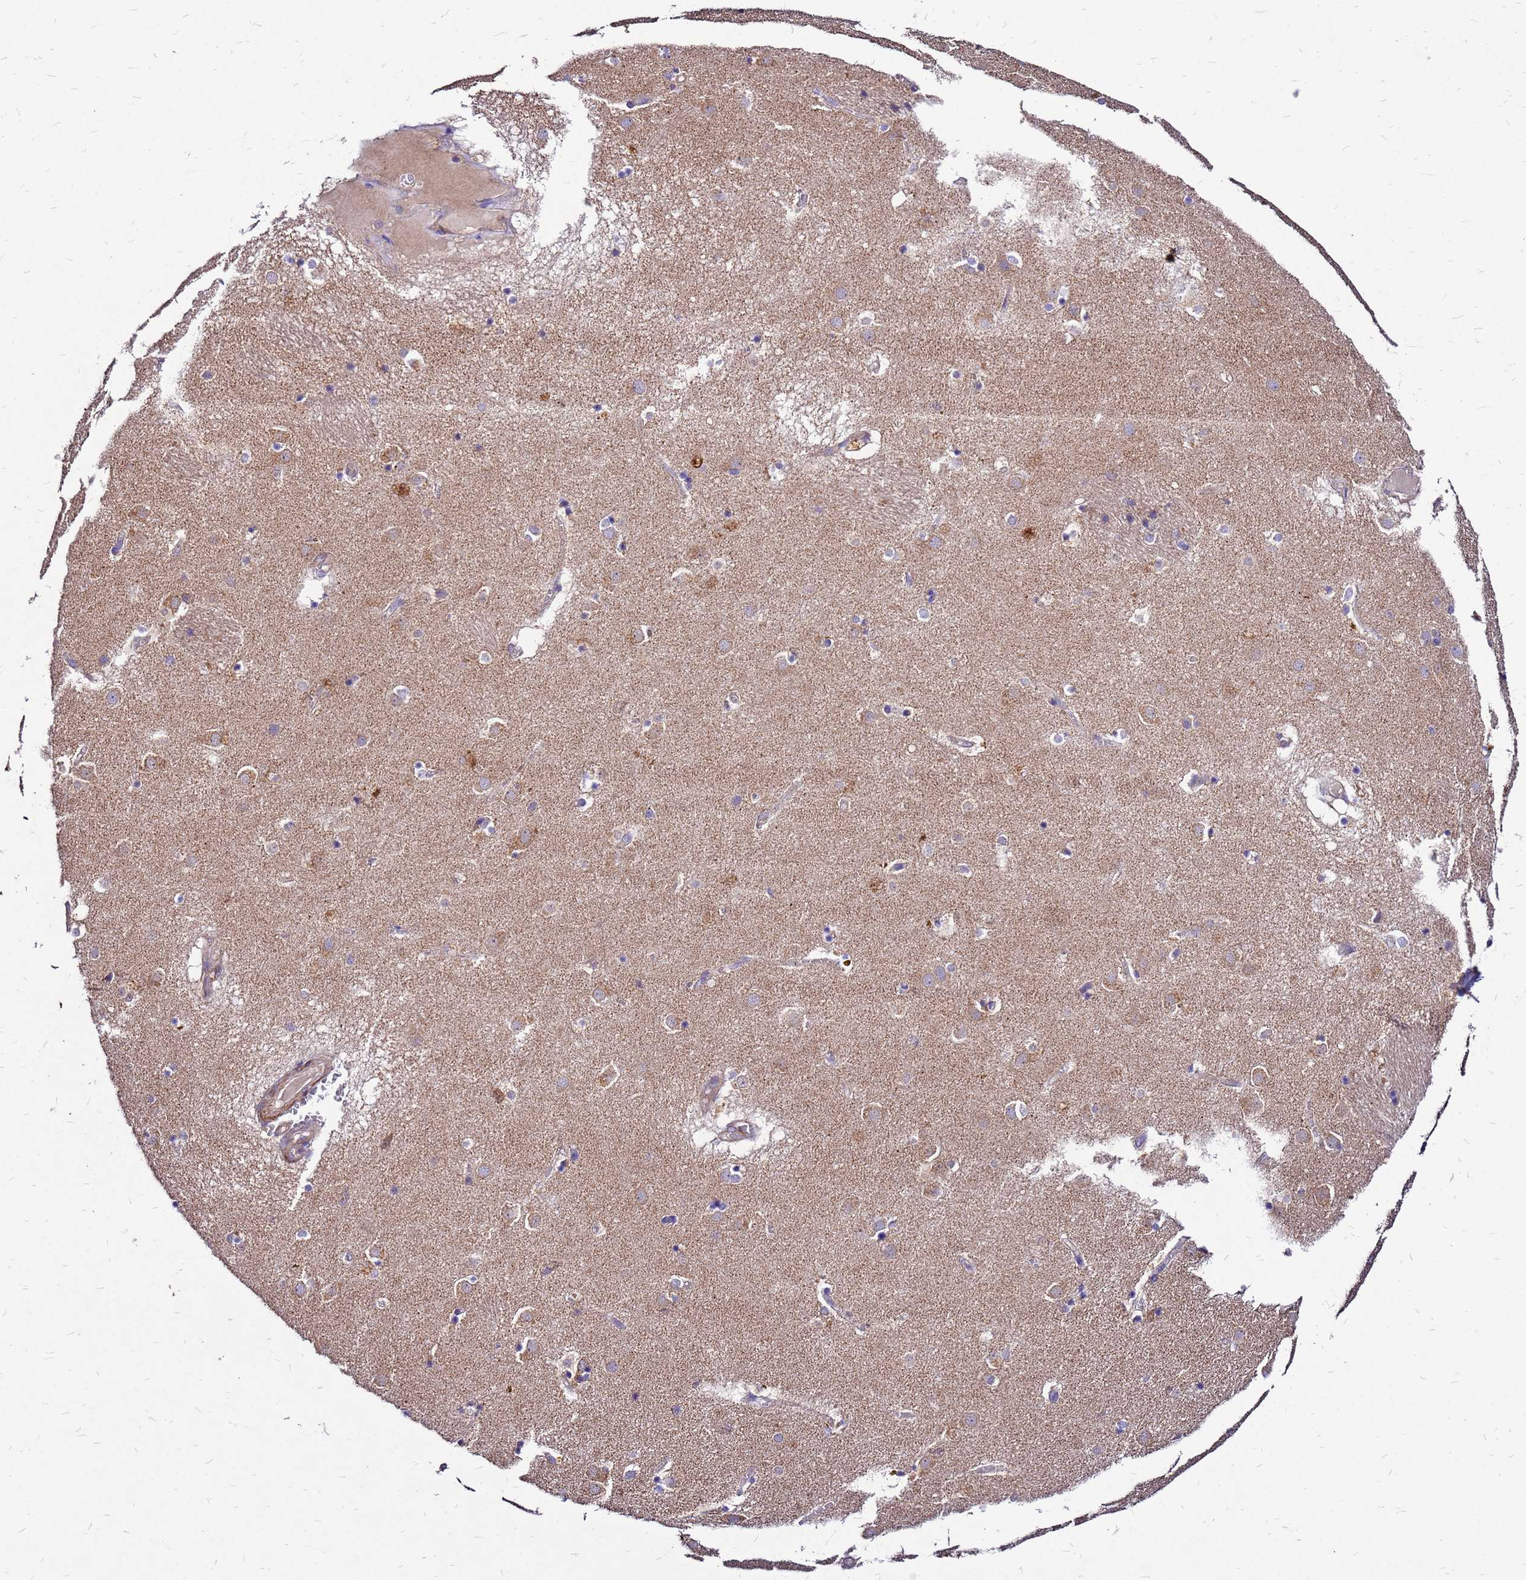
{"staining": {"intensity": "weak", "quantity": "<25%", "location": "cytoplasmic/membranous"}, "tissue": "caudate", "cell_type": "Glial cells", "image_type": "normal", "snomed": [{"axis": "morphology", "description": "Normal tissue, NOS"}, {"axis": "topography", "description": "Lateral ventricle wall"}], "caption": "High power microscopy photomicrograph of an IHC image of unremarkable caudate, revealing no significant staining in glial cells. (DAB (3,3'-diaminobenzidine) immunohistochemistry, high magnification).", "gene": "DUSP23", "patient": {"sex": "male", "age": 70}}